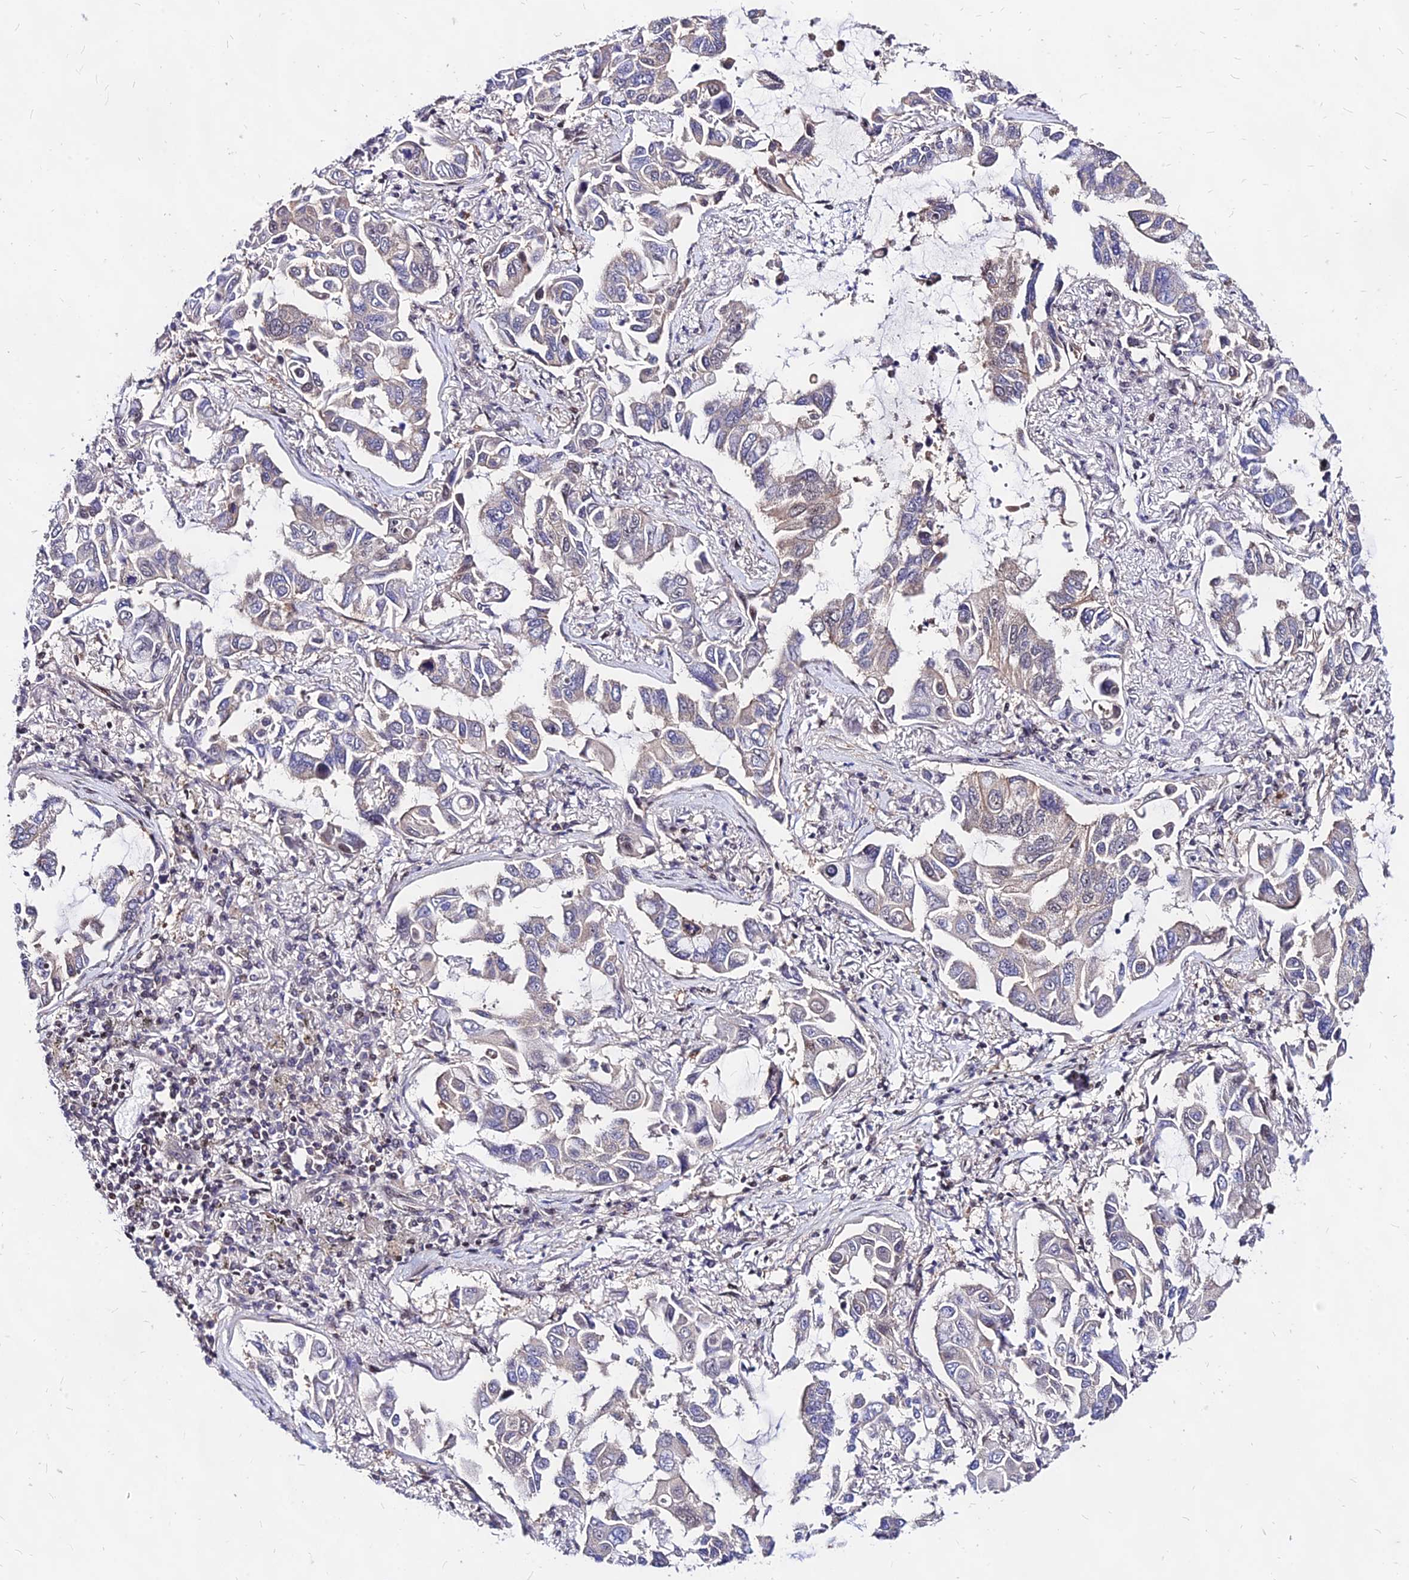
{"staining": {"intensity": "moderate", "quantity": "<25%", "location": "nuclear"}, "tissue": "lung cancer", "cell_type": "Tumor cells", "image_type": "cancer", "snomed": [{"axis": "morphology", "description": "Adenocarcinoma, NOS"}, {"axis": "topography", "description": "Lung"}], "caption": "High-power microscopy captured an IHC histopathology image of lung adenocarcinoma, revealing moderate nuclear positivity in approximately <25% of tumor cells.", "gene": "DDX55", "patient": {"sex": "male", "age": 64}}